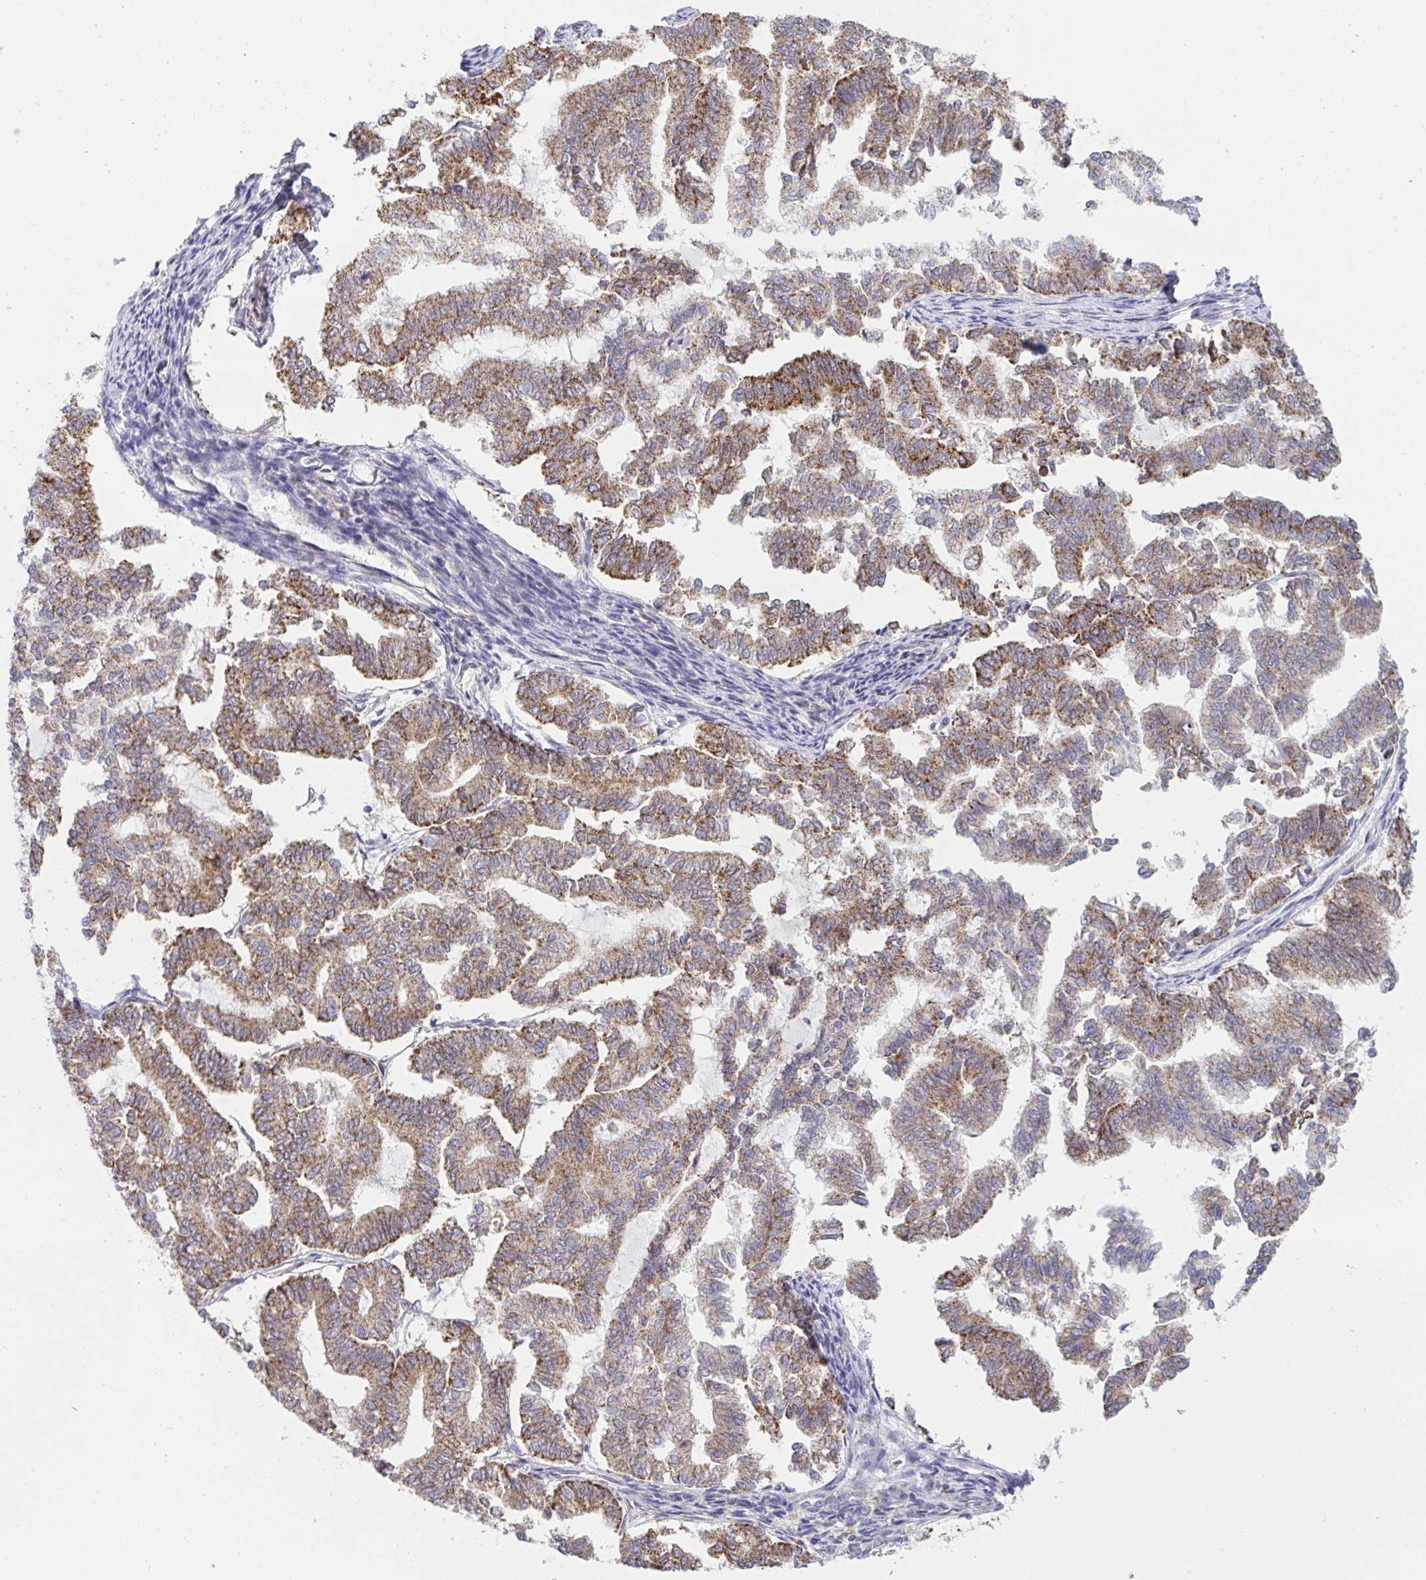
{"staining": {"intensity": "moderate", "quantity": ">75%", "location": "cytoplasmic/membranous"}, "tissue": "endometrial cancer", "cell_type": "Tumor cells", "image_type": "cancer", "snomed": [{"axis": "morphology", "description": "Adenocarcinoma, NOS"}, {"axis": "topography", "description": "Endometrium"}], "caption": "The micrograph demonstrates a brown stain indicating the presence of a protein in the cytoplasmic/membranous of tumor cells in adenocarcinoma (endometrial).", "gene": "HSPE1", "patient": {"sex": "female", "age": 79}}